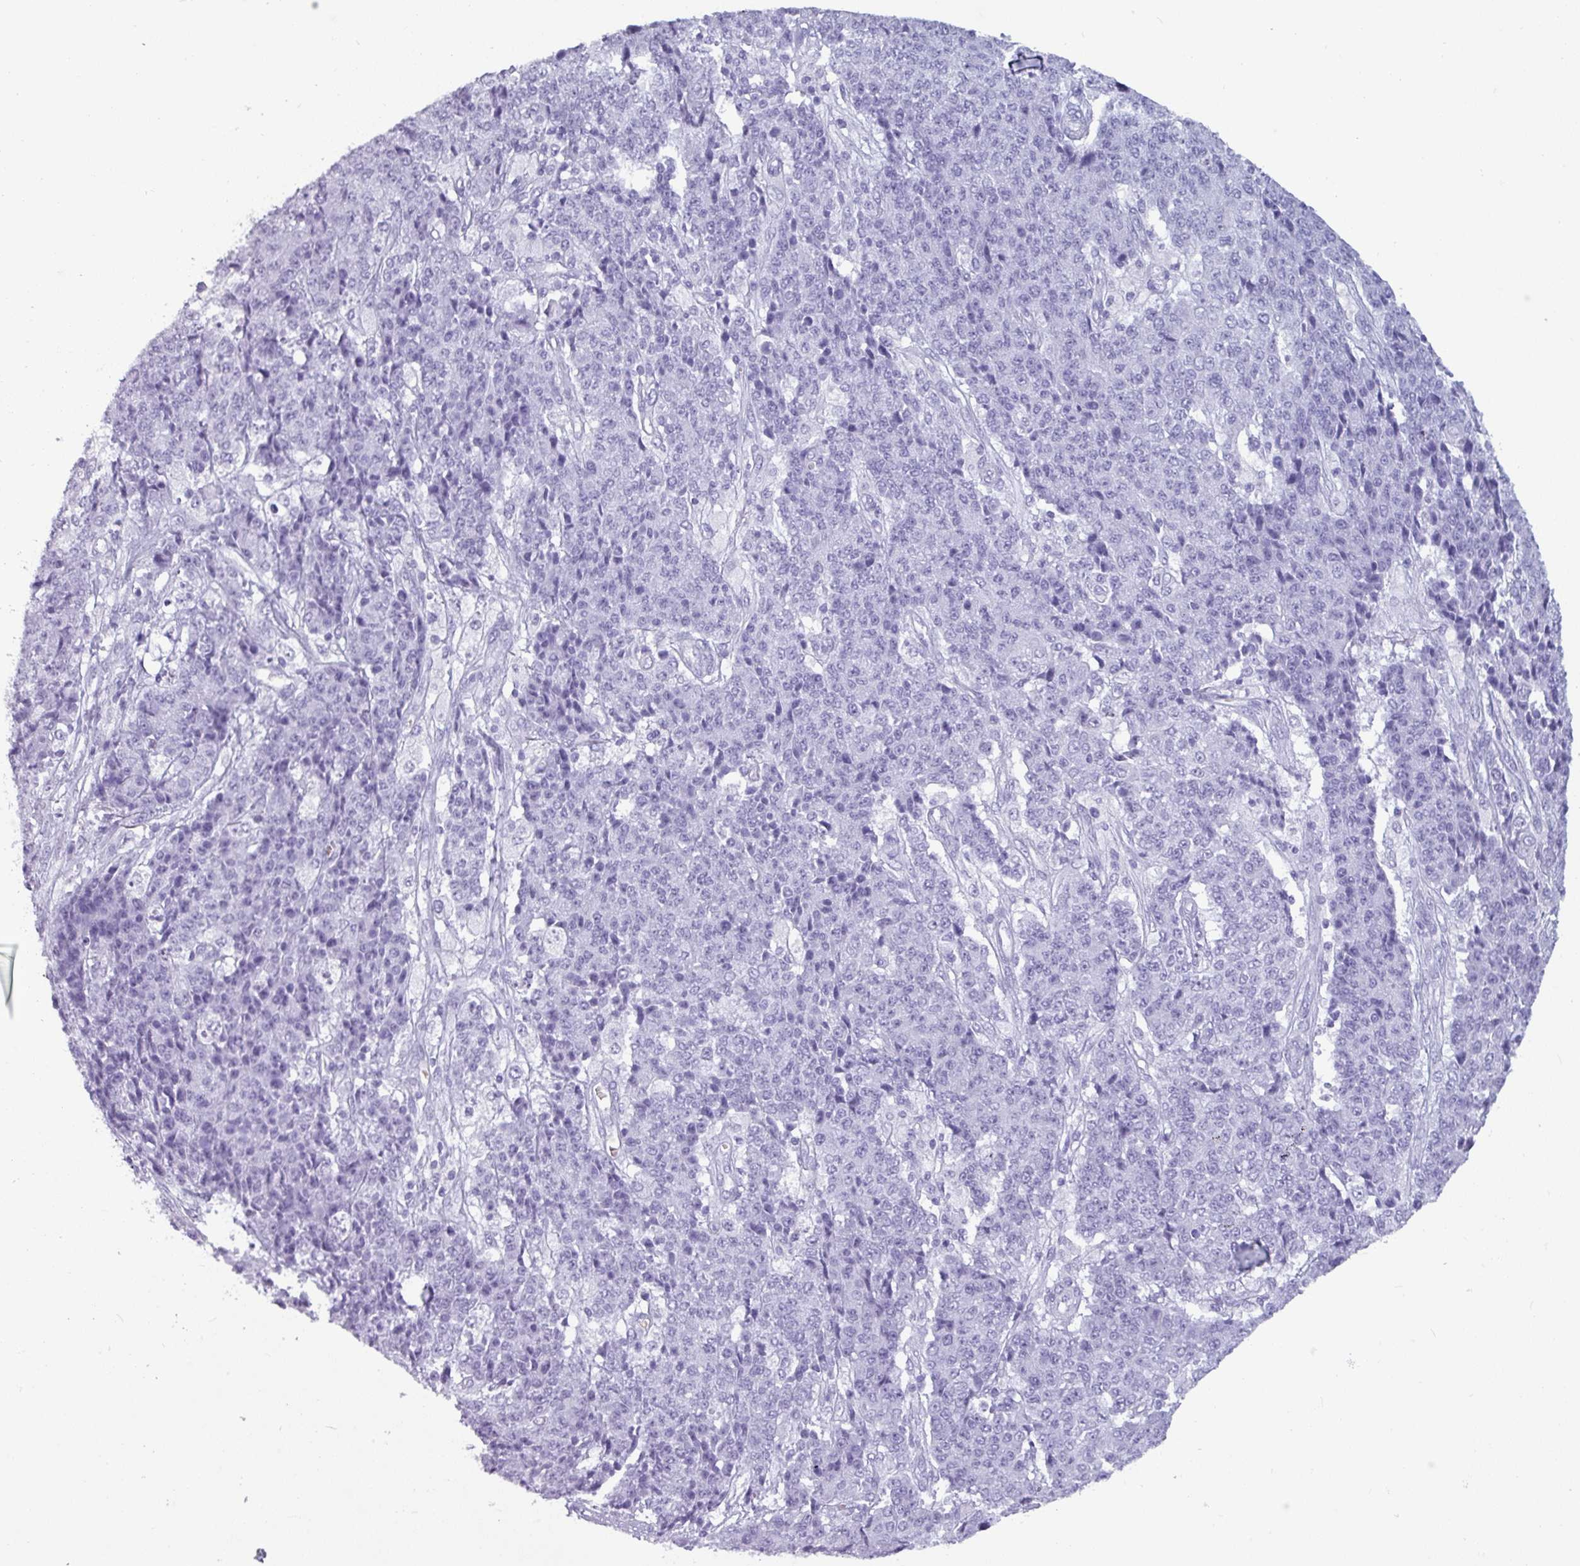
{"staining": {"intensity": "negative", "quantity": "none", "location": "none"}, "tissue": "ovarian cancer", "cell_type": "Tumor cells", "image_type": "cancer", "snomed": [{"axis": "morphology", "description": "Carcinoma, endometroid"}, {"axis": "topography", "description": "Ovary"}], "caption": "Immunohistochemistry (IHC) micrograph of neoplastic tissue: ovarian cancer (endometroid carcinoma) stained with DAB displays no significant protein positivity in tumor cells. Nuclei are stained in blue.", "gene": "CRYBB2", "patient": {"sex": "female", "age": 42}}